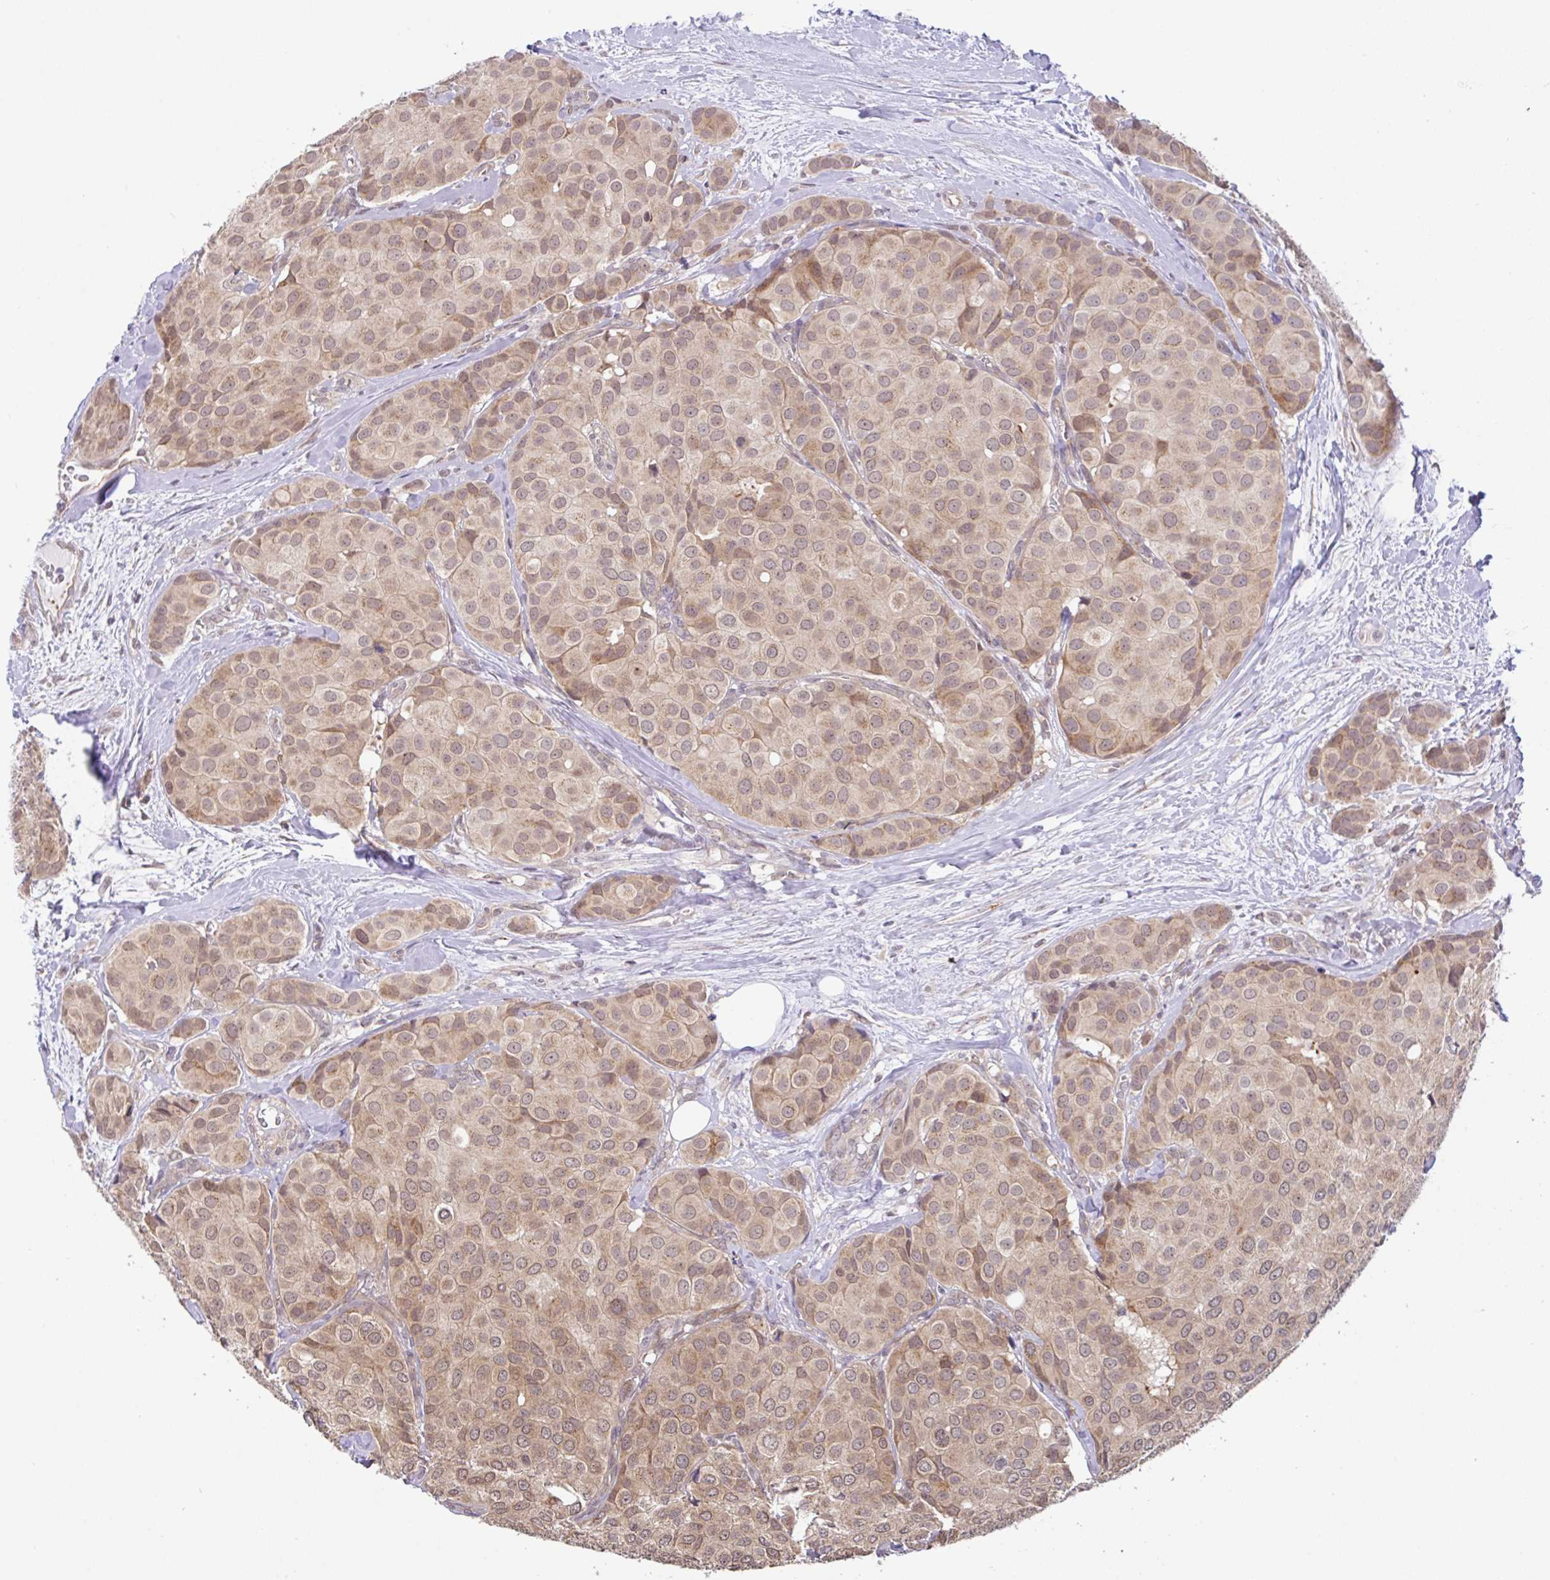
{"staining": {"intensity": "moderate", "quantity": ">75%", "location": "cytoplasmic/membranous,nuclear"}, "tissue": "breast cancer", "cell_type": "Tumor cells", "image_type": "cancer", "snomed": [{"axis": "morphology", "description": "Duct carcinoma"}, {"axis": "topography", "description": "Breast"}], "caption": "Breast cancer stained with a brown dye reveals moderate cytoplasmic/membranous and nuclear positive staining in approximately >75% of tumor cells.", "gene": "DLEU7", "patient": {"sex": "female", "age": 70}}